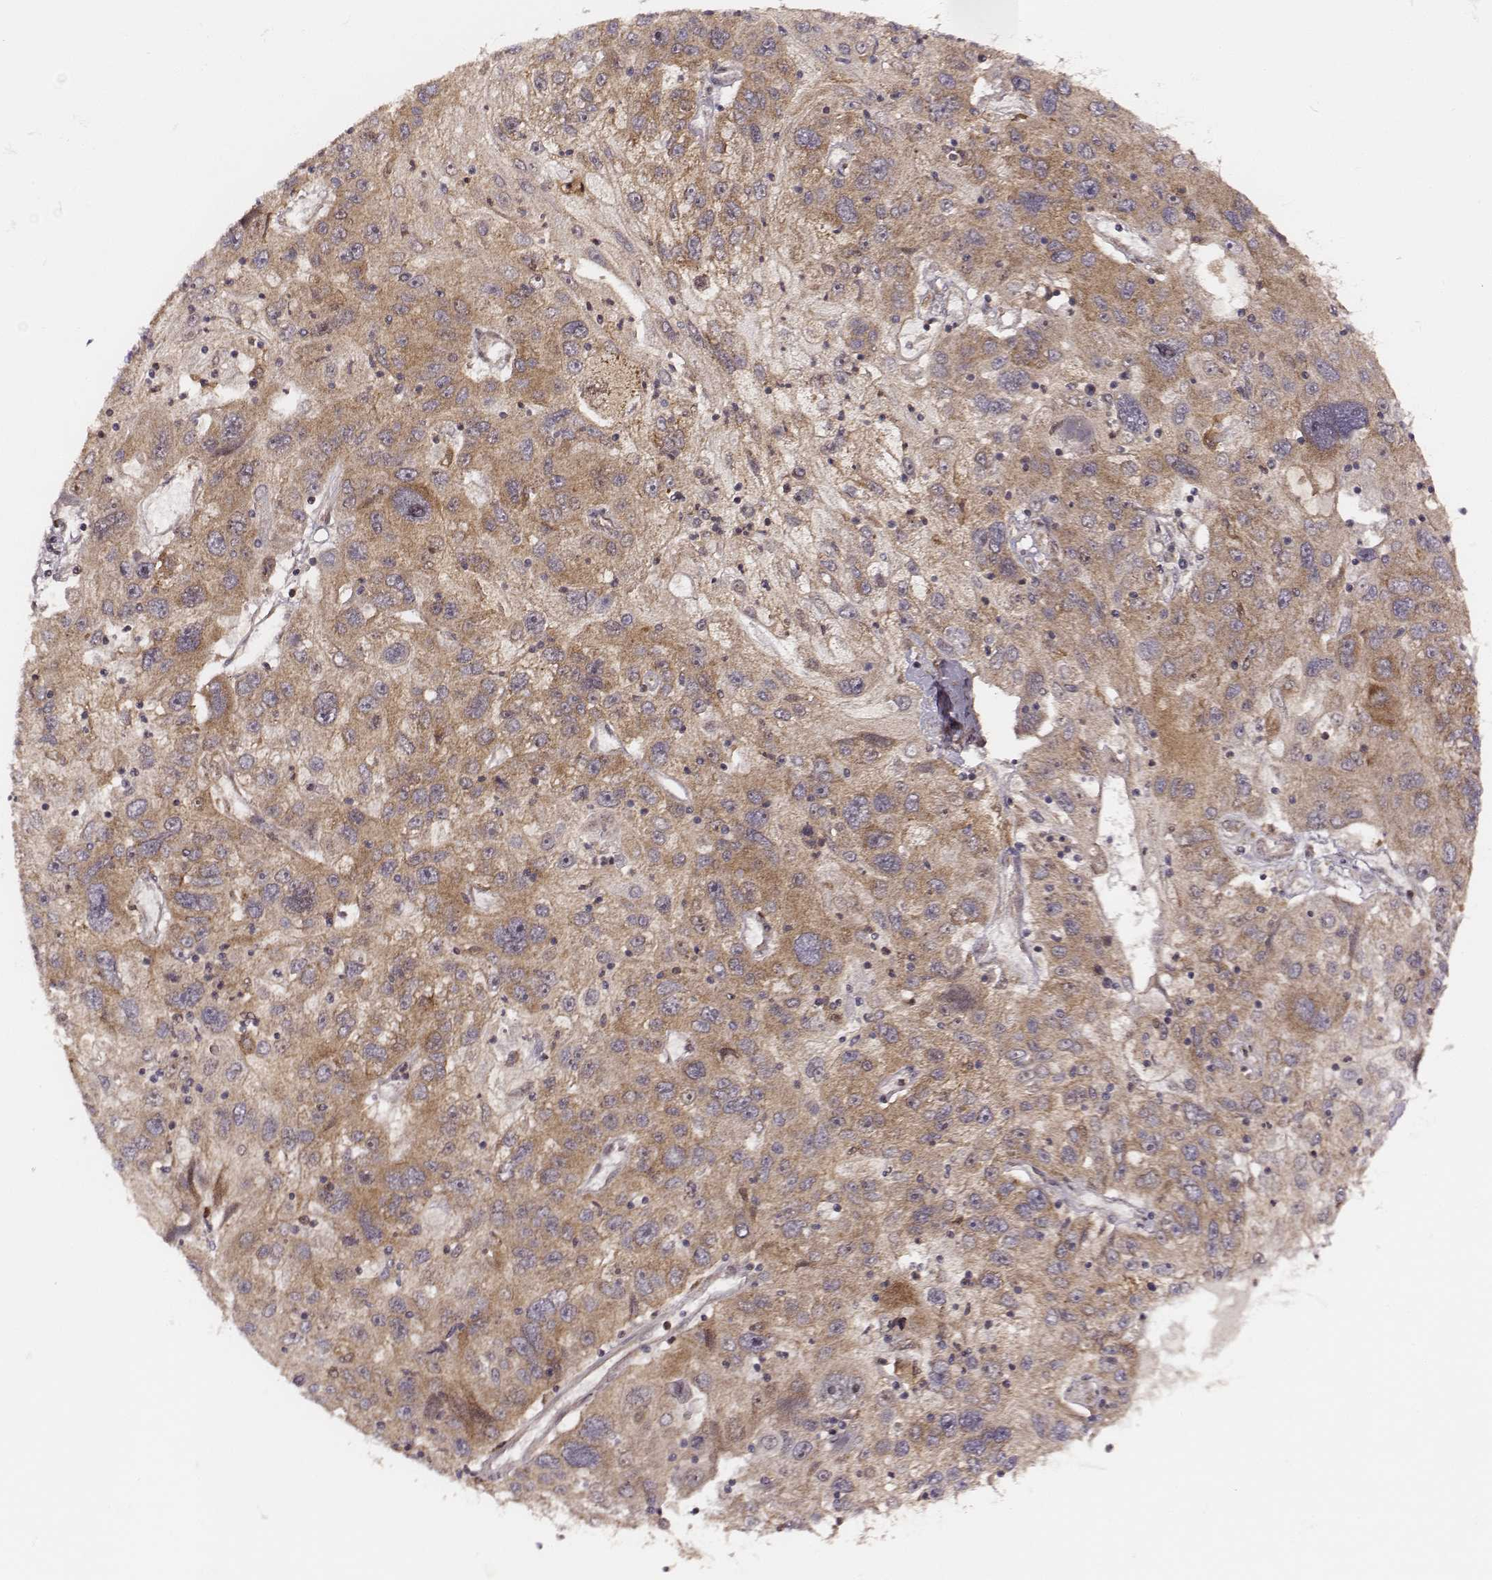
{"staining": {"intensity": "moderate", "quantity": ">75%", "location": "cytoplasmic/membranous"}, "tissue": "stomach cancer", "cell_type": "Tumor cells", "image_type": "cancer", "snomed": [{"axis": "morphology", "description": "Adenocarcinoma, NOS"}, {"axis": "topography", "description": "Stomach"}], "caption": "Immunohistochemistry (IHC) staining of stomach adenocarcinoma, which displays medium levels of moderate cytoplasmic/membranous expression in approximately >75% of tumor cells indicating moderate cytoplasmic/membranous protein staining. The staining was performed using DAB (brown) for protein detection and nuclei were counterstained in hematoxylin (blue).", "gene": "VPS26A", "patient": {"sex": "male", "age": 56}}